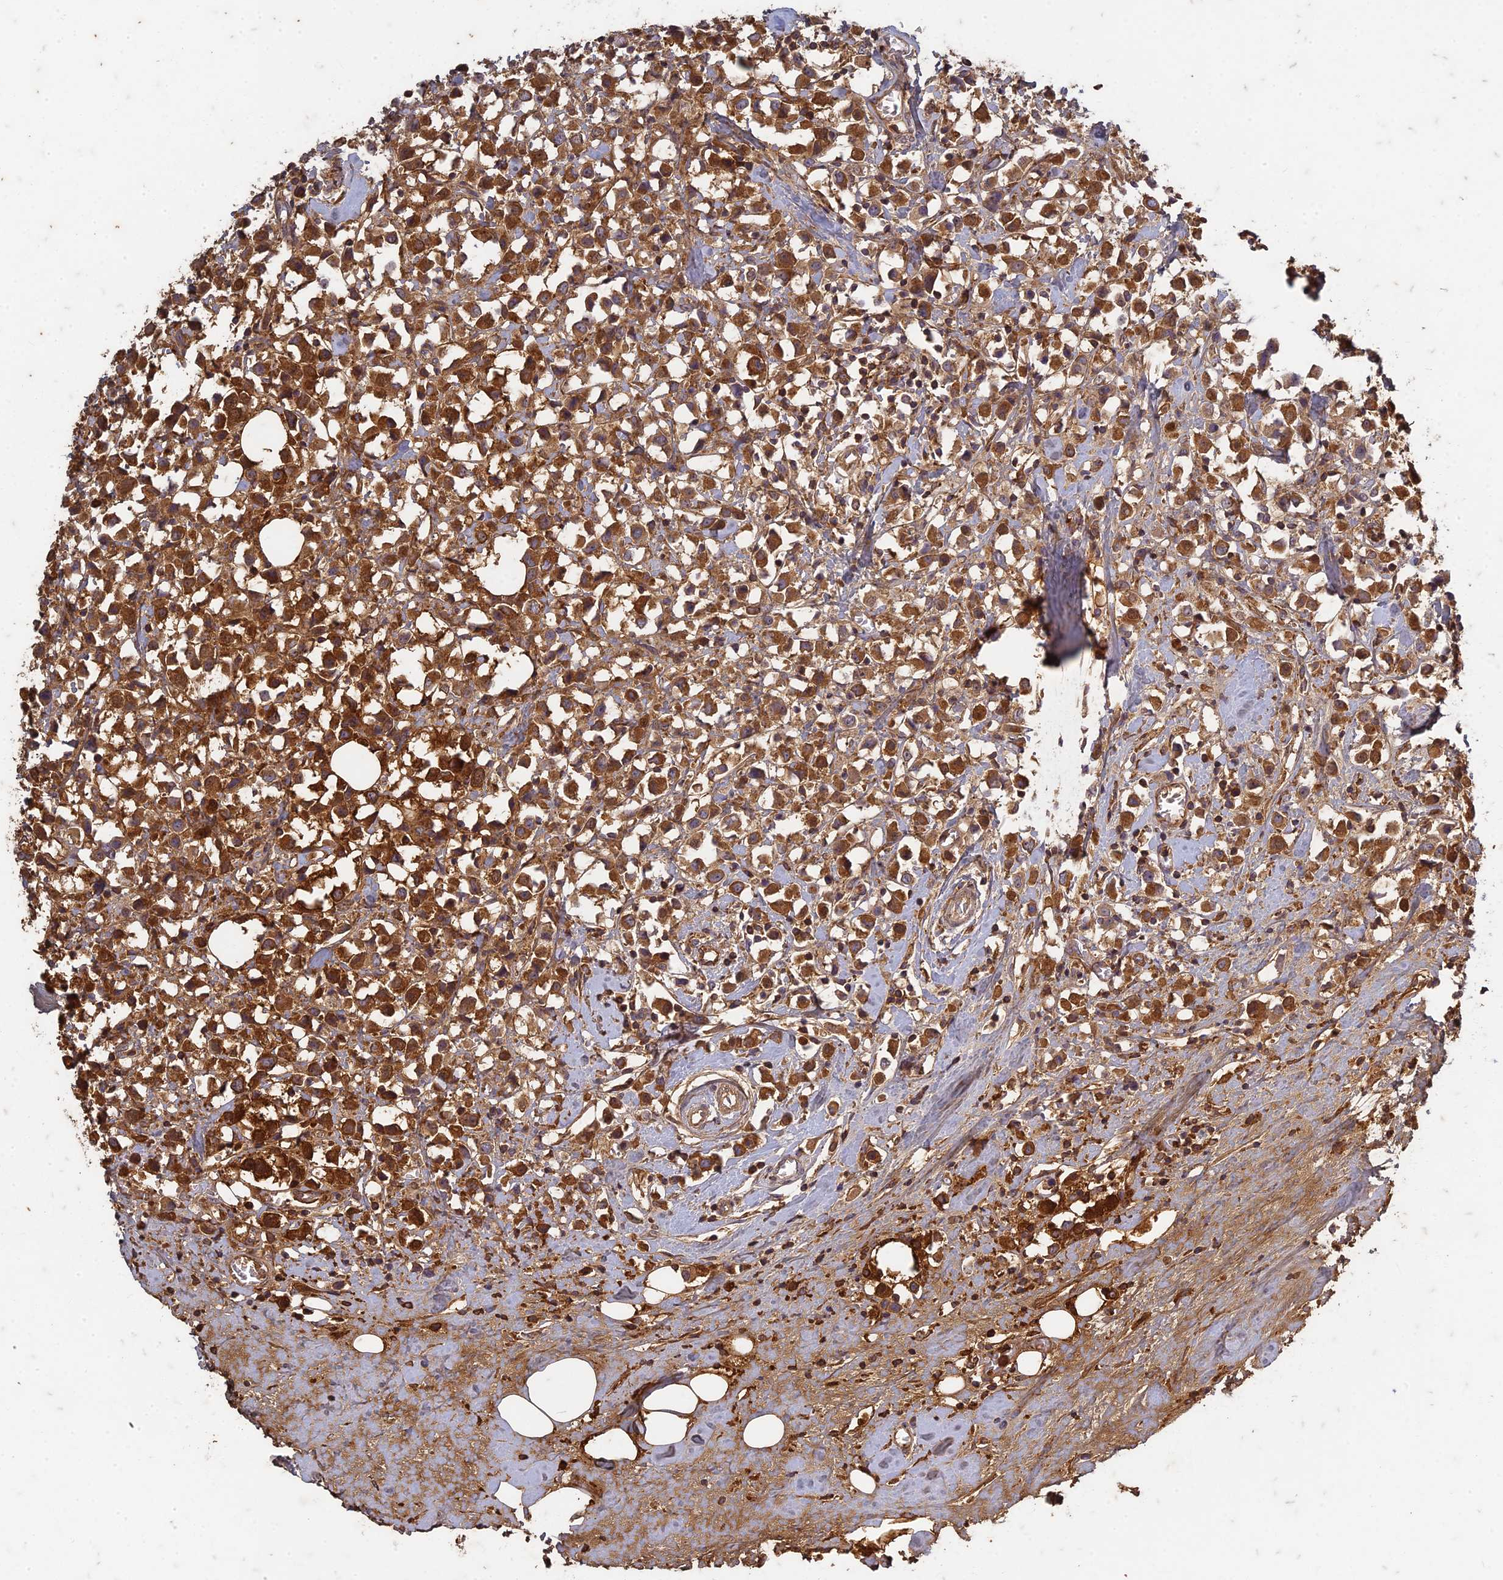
{"staining": {"intensity": "strong", "quantity": ">75%", "location": "cytoplasmic/membranous"}, "tissue": "breast cancer", "cell_type": "Tumor cells", "image_type": "cancer", "snomed": [{"axis": "morphology", "description": "Duct carcinoma"}, {"axis": "topography", "description": "Breast"}], "caption": "Immunohistochemical staining of breast cancer demonstrates strong cytoplasmic/membranous protein staining in approximately >75% of tumor cells.", "gene": "TCF25", "patient": {"sex": "female", "age": 61}}